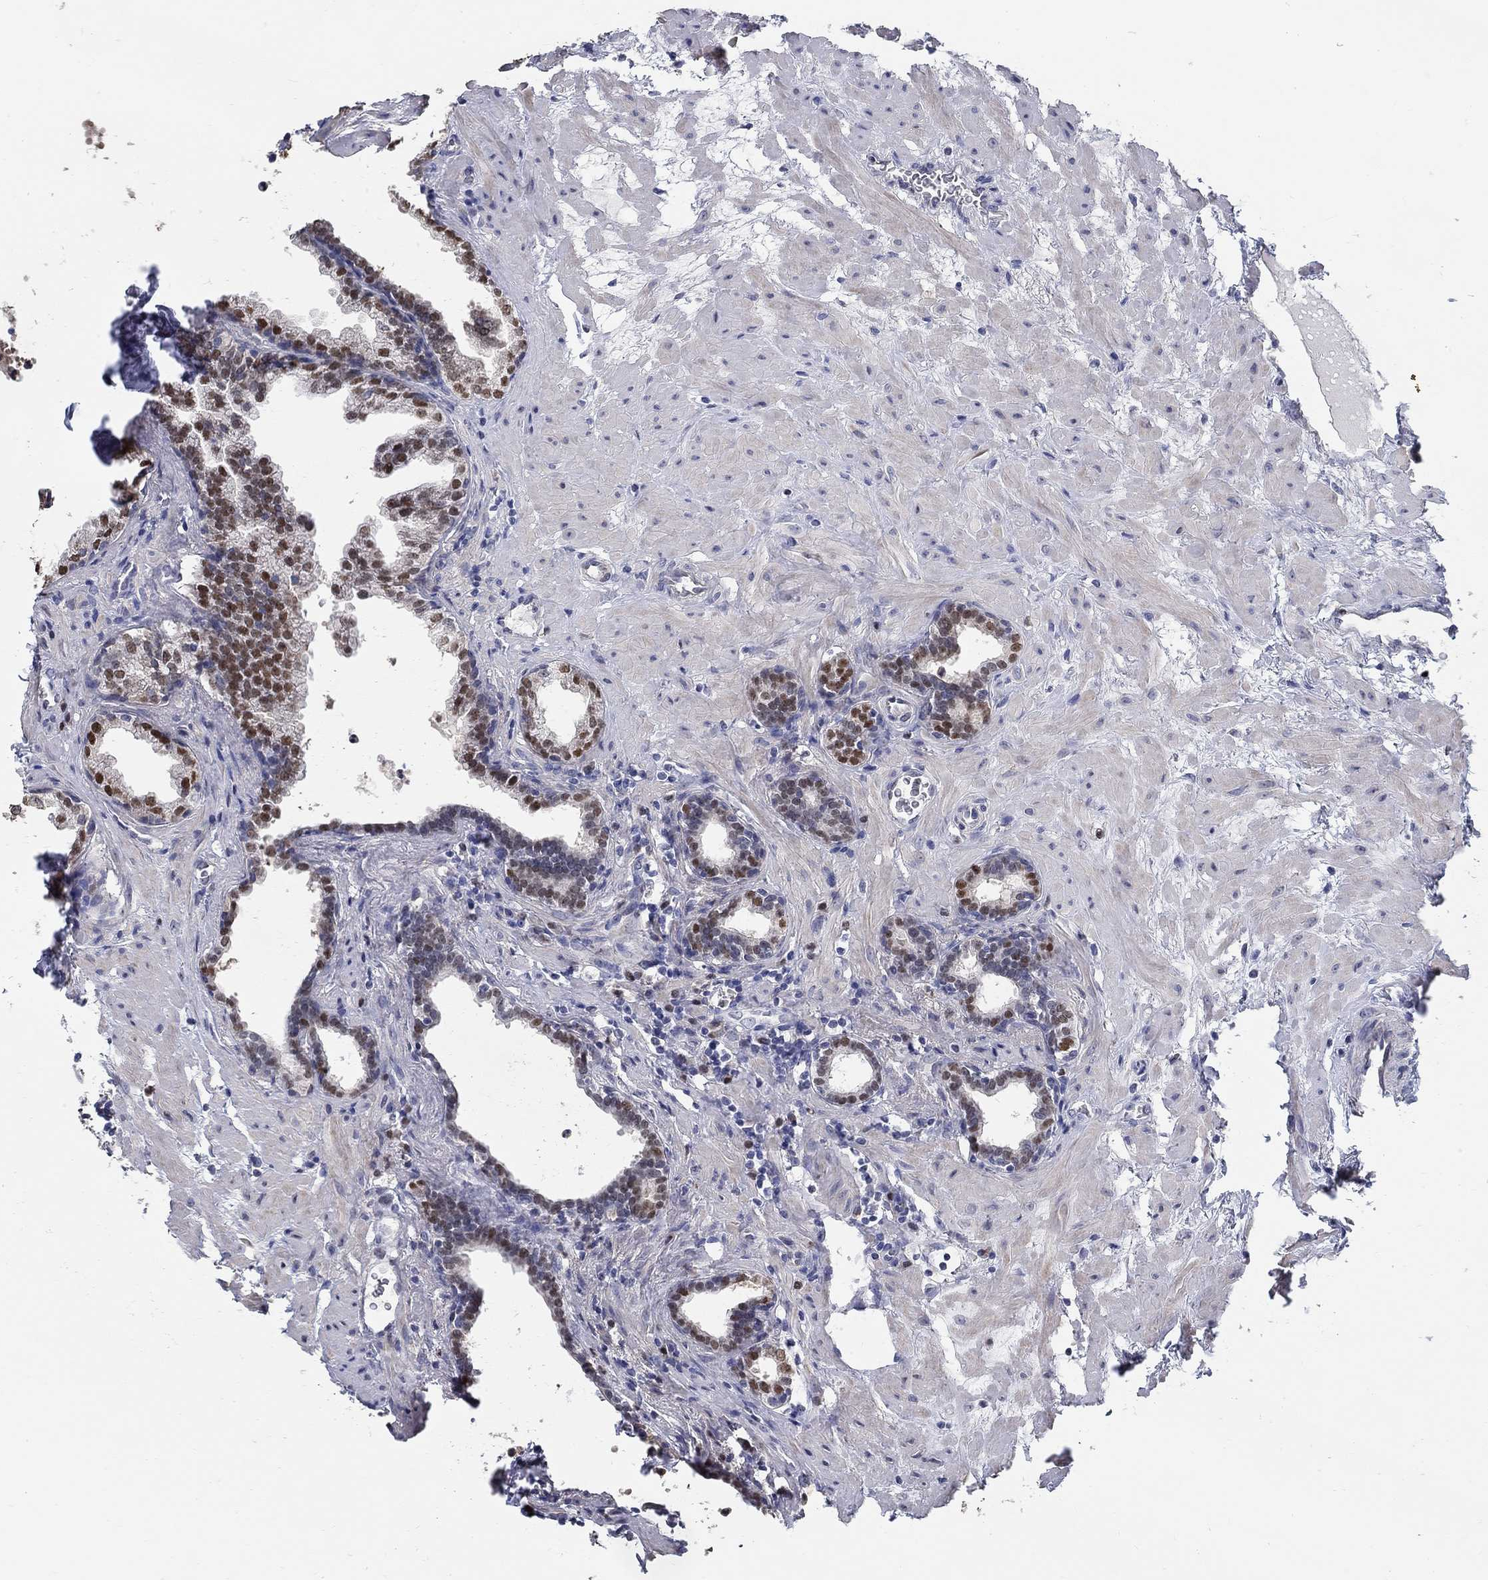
{"staining": {"intensity": "strong", "quantity": "25%-75%", "location": "nuclear"}, "tissue": "prostate", "cell_type": "Glandular cells", "image_type": "normal", "snomed": [{"axis": "morphology", "description": "Normal tissue, NOS"}, {"axis": "topography", "description": "Prostate"}], "caption": "High-magnification brightfield microscopy of normal prostate stained with DAB (3,3'-diaminobenzidine) (brown) and counterstained with hematoxylin (blue). glandular cells exhibit strong nuclear expression is identified in approximately25%-75% of cells.", "gene": "C16orf46", "patient": {"sex": "male", "age": 37}}